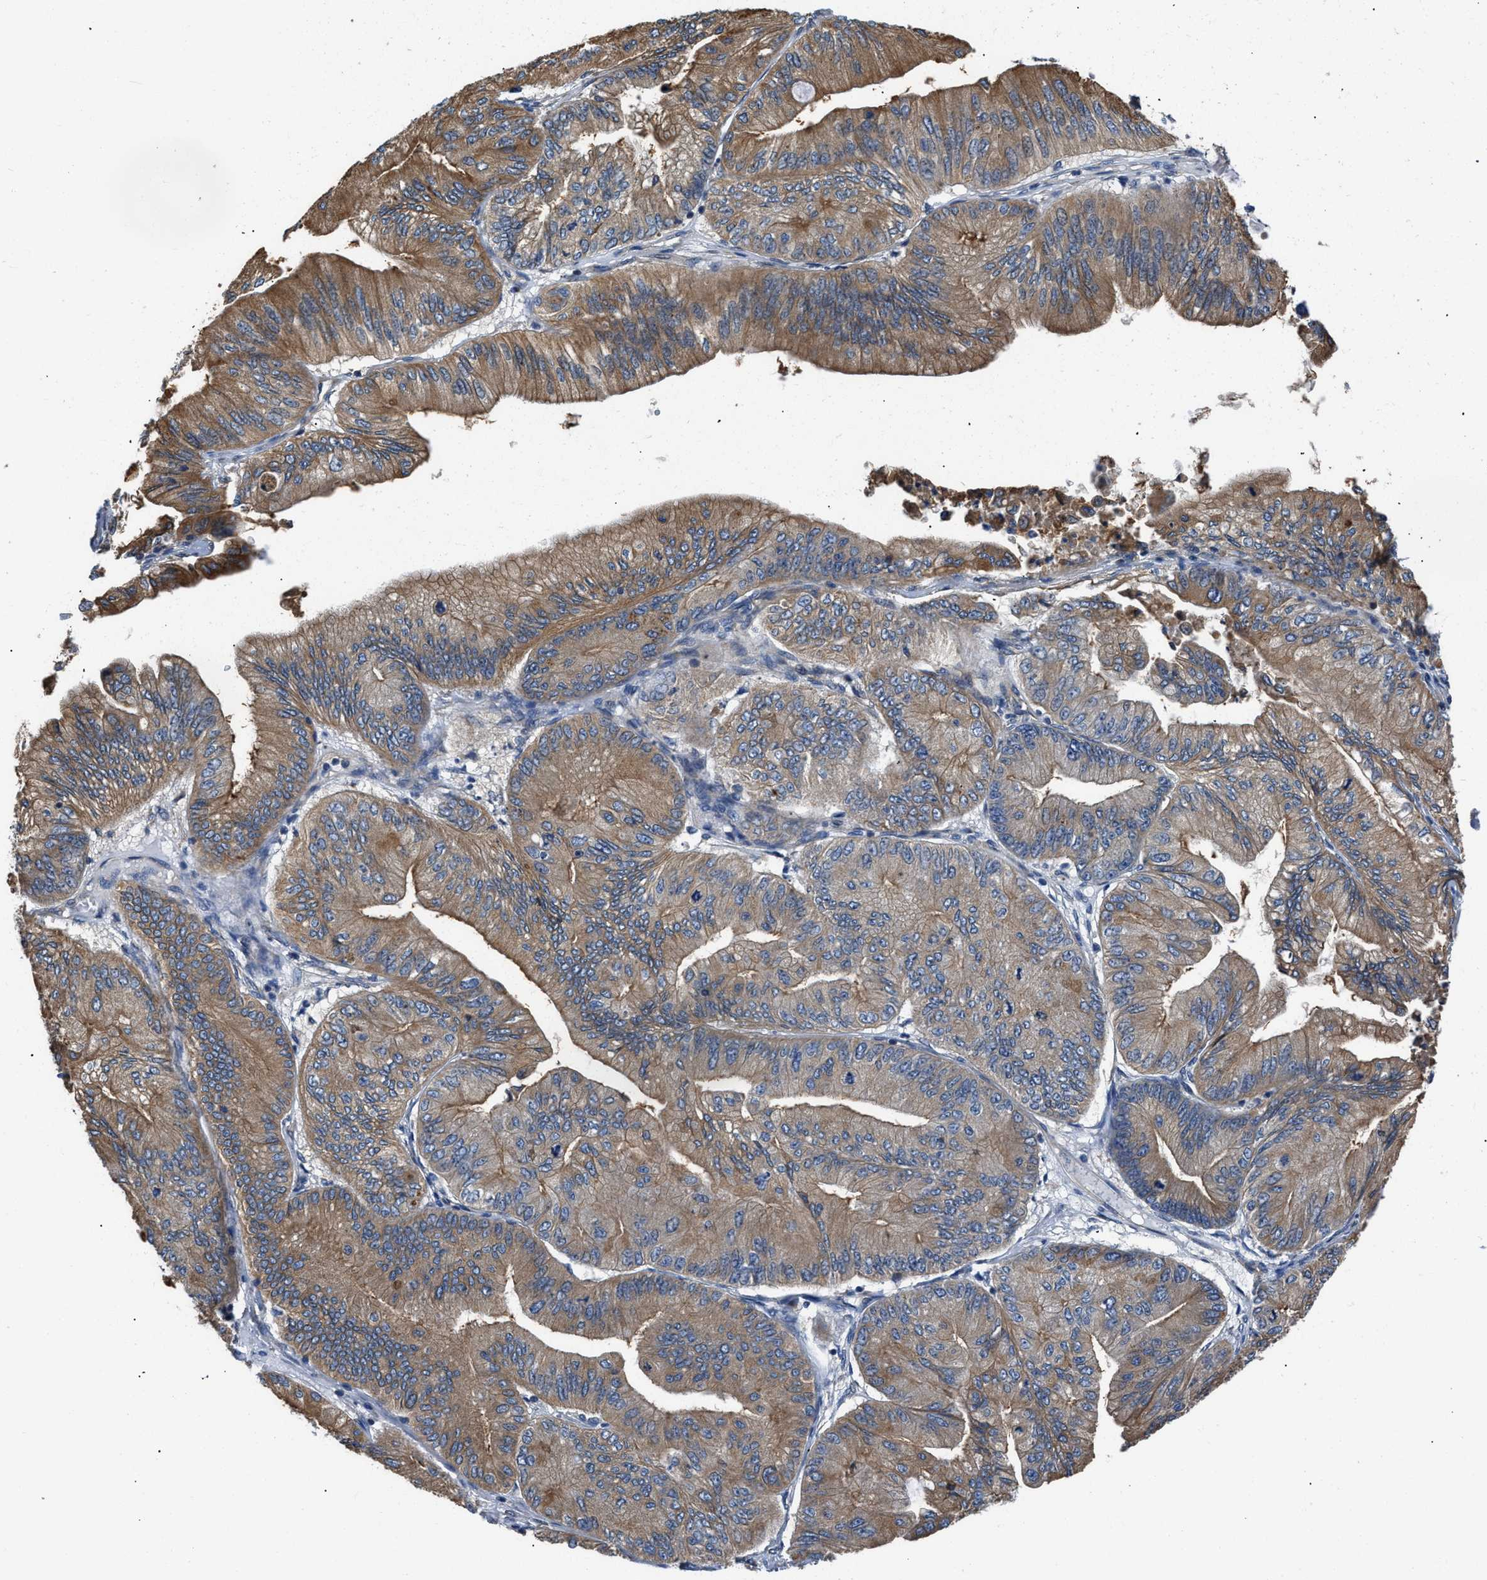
{"staining": {"intensity": "moderate", "quantity": ">75%", "location": "cytoplasmic/membranous"}, "tissue": "ovarian cancer", "cell_type": "Tumor cells", "image_type": "cancer", "snomed": [{"axis": "morphology", "description": "Cystadenocarcinoma, mucinous, NOS"}, {"axis": "topography", "description": "Ovary"}], "caption": "A high-resolution histopathology image shows immunohistochemistry staining of ovarian mucinous cystadenocarcinoma, which exhibits moderate cytoplasmic/membranous positivity in about >75% of tumor cells.", "gene": "CEP128", "patient": {"sex": "female", "age": 61}}